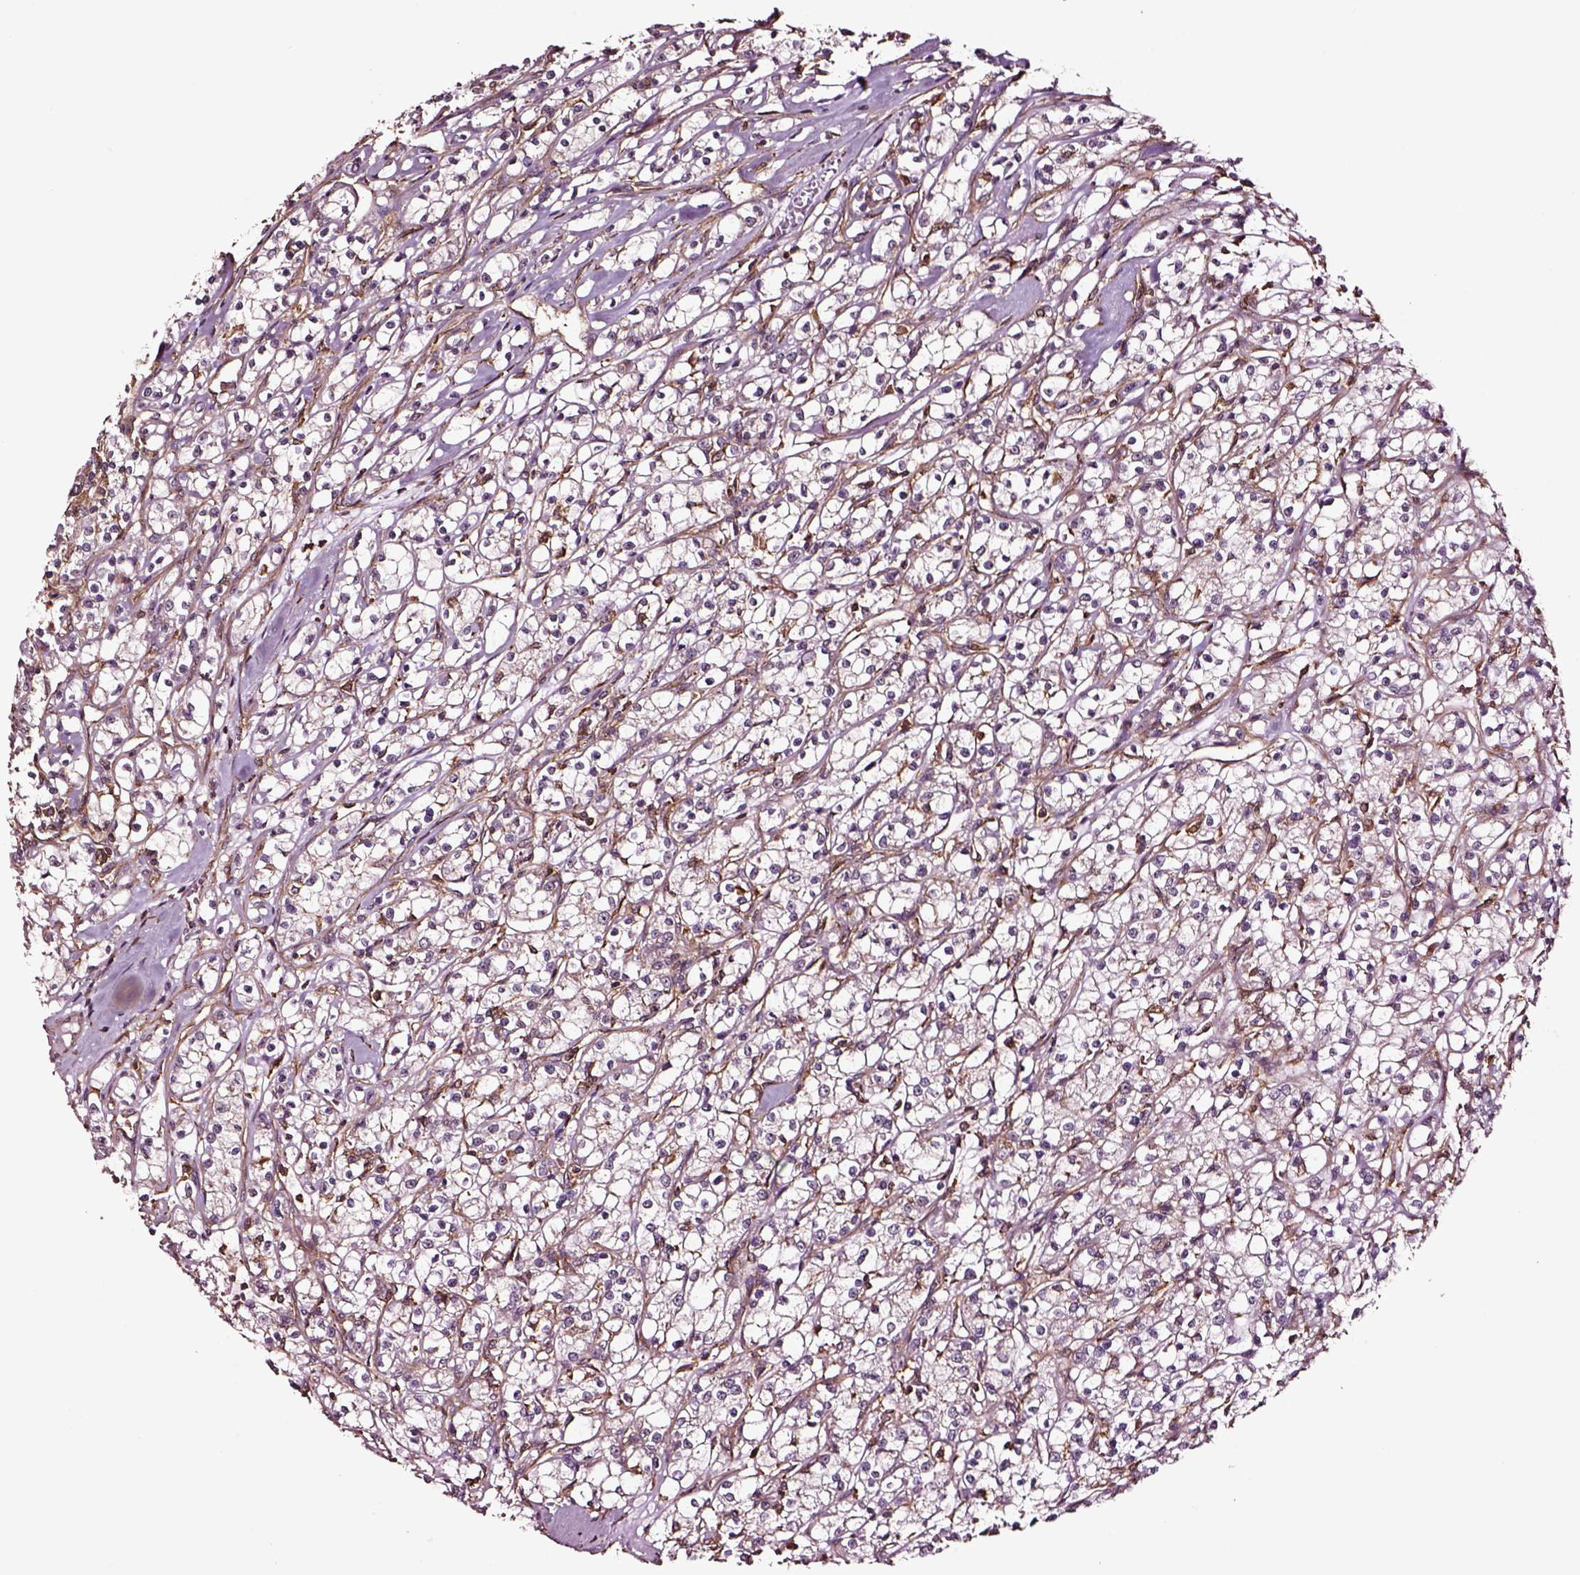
{"staining": {"intensity": "negative", "quantity": "none", "location": "none"}, "tissue": "renal cancer", "cell_type": "Tumor cells", "image_type": "cancer", "snomed": [{"axis": "morphology", "description": "Adenocarcinoma, NOS"}, {"axis": "topography", "description": "Kidney"}], "caption": "Immunohistochemical staining of renal cancer (adenocarcinoma) displays no significant expression in tumor cells. (Stains: DAB (3,3'-diaminobenzidine) immunohistochemistry with hematoxylin counter stain, Microscopy: brightfield microscopy at high magnification).", "gene": "RASSF5", "patient": {"sex": "female", "age": 59}}